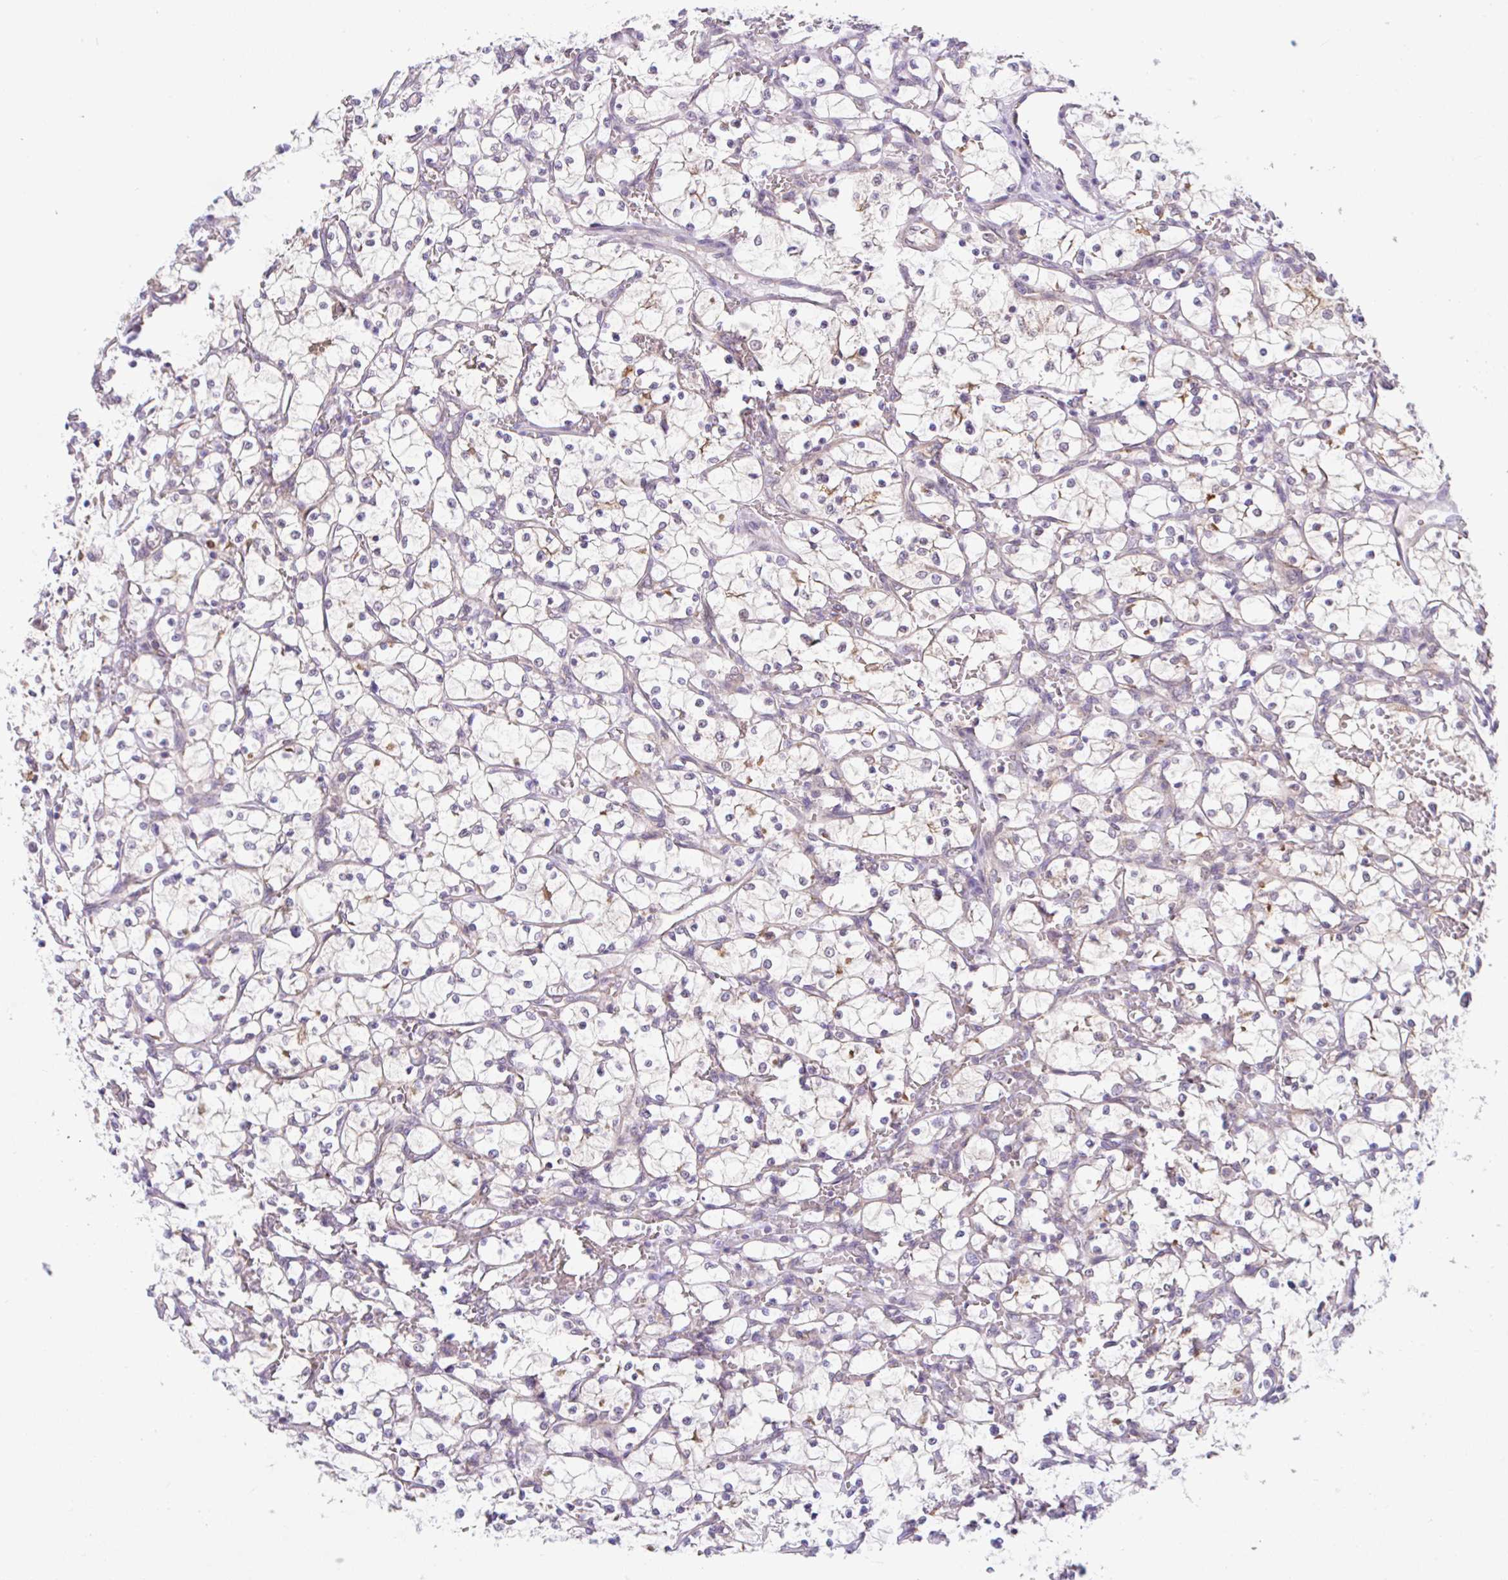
{"staining": {"intensity": "negative", "quantity": "none", "location": "none"}, "tissue": "renal cancer", "cell_type": "Tumor cells", "image_type": "cancer", "snomed": [{"axis": "morphology", "description": "Adenocarcinoma, NOS"}, {"axis": "topography", "description": "Kidney"}], "caption": "Renal adenocarcinoma was stained to show a protein in brown. There is no significant positivity in tumor cells. The staining is performed using DAB brown chromogen with nuclei counter-stained in using hematoxylin.", "gene": "RALBP1", "patient": {"sex": "female", "age": 69}}